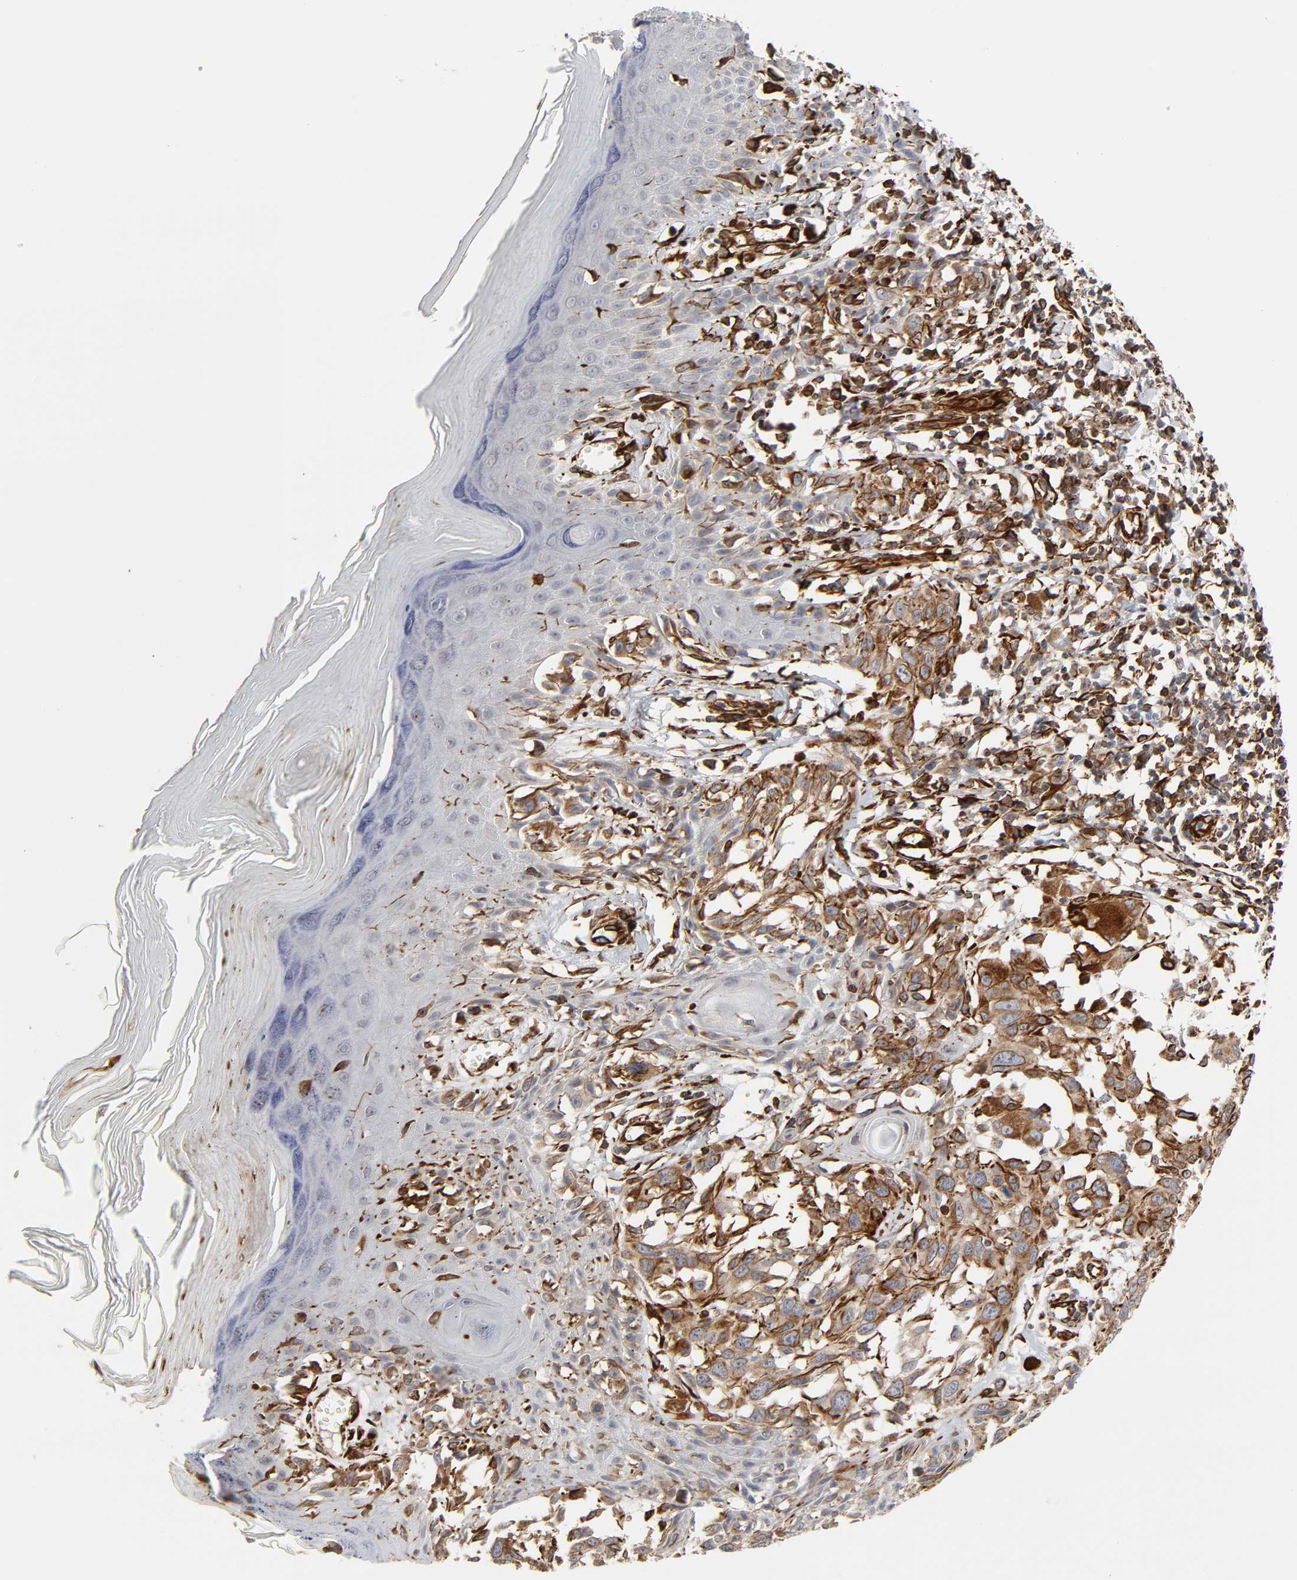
{"staining": {"intensity": "strong", "quantity": ">75%", "location": "cytoplasmic/membranous"}, "tissue": "melanoma", "cell_type": "Tumor cells", "image_type": "cancer", "snomed": [{"axis": "morphology", "description": "Malignant melanoma, NOS"}, {"axis": "topography", "description": "Skin"}], "caption": "Immunohistochemistry (DAB (3,3'-diaminobenzidine)) staining of malignant melanoma shows strong cytoplasmic/membranous protein expression in approximately >75% of tumor cells.", "gene": "FAM118A", "patient": {"sex": "female", "age": 77}}